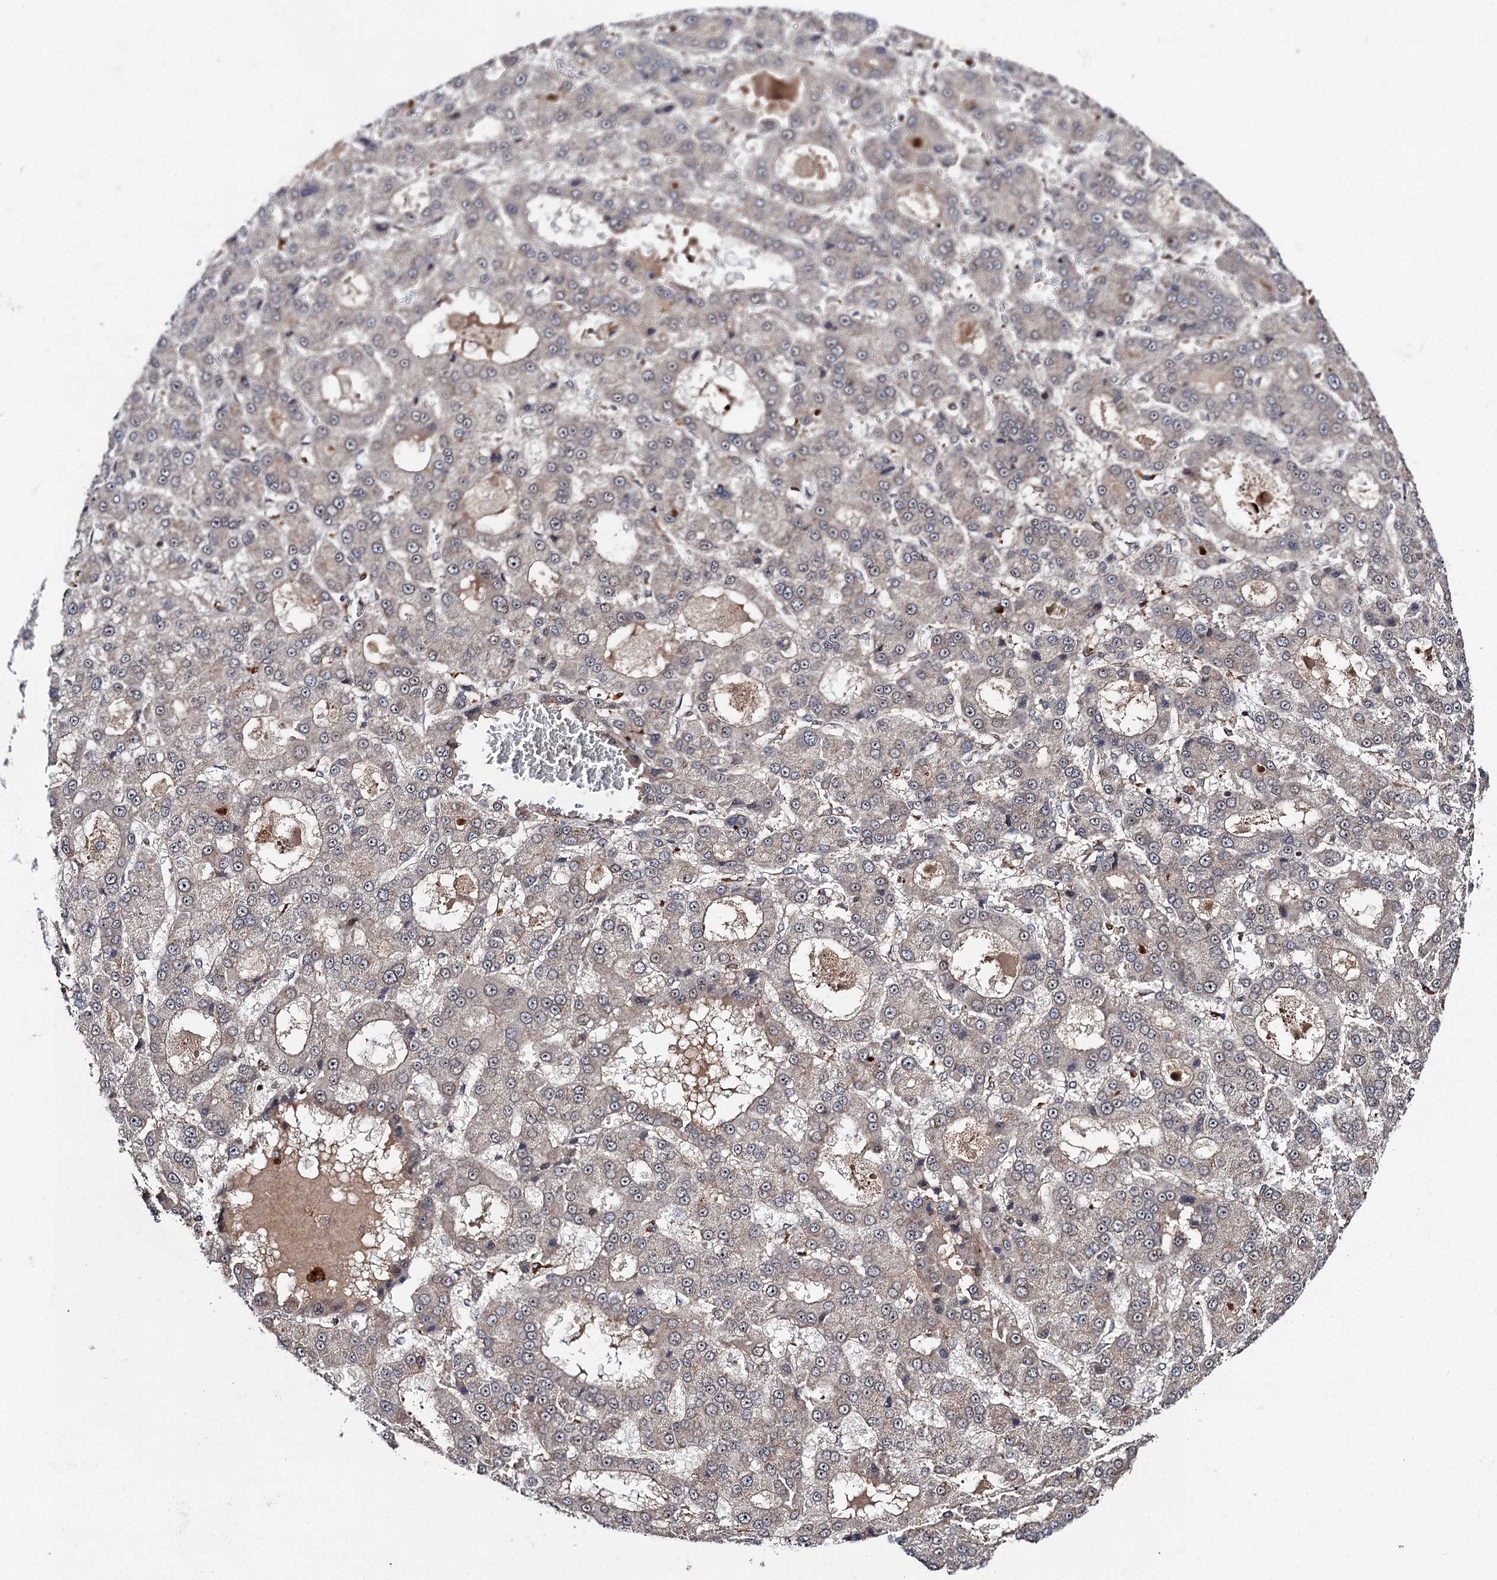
{"staining": {"intensity": "weak", "quantity": "<25%", "location": "cytoplasmic/membranous"}, "tissue": "liver cancer", "cell_type": "Tumor cells", "image_type": "cancer", "snomed": [{"axis": "morphology", "description": "Carcinoma, Hepatocellular, NOS"}, {"axis": "topography", "description": "Liver"}], "caption": "Tumor cells show no significant protein expression in liver hepatocellular carcinoma.", "gene": "KXD1", "patient": {"sex": "male", "age": 70}}